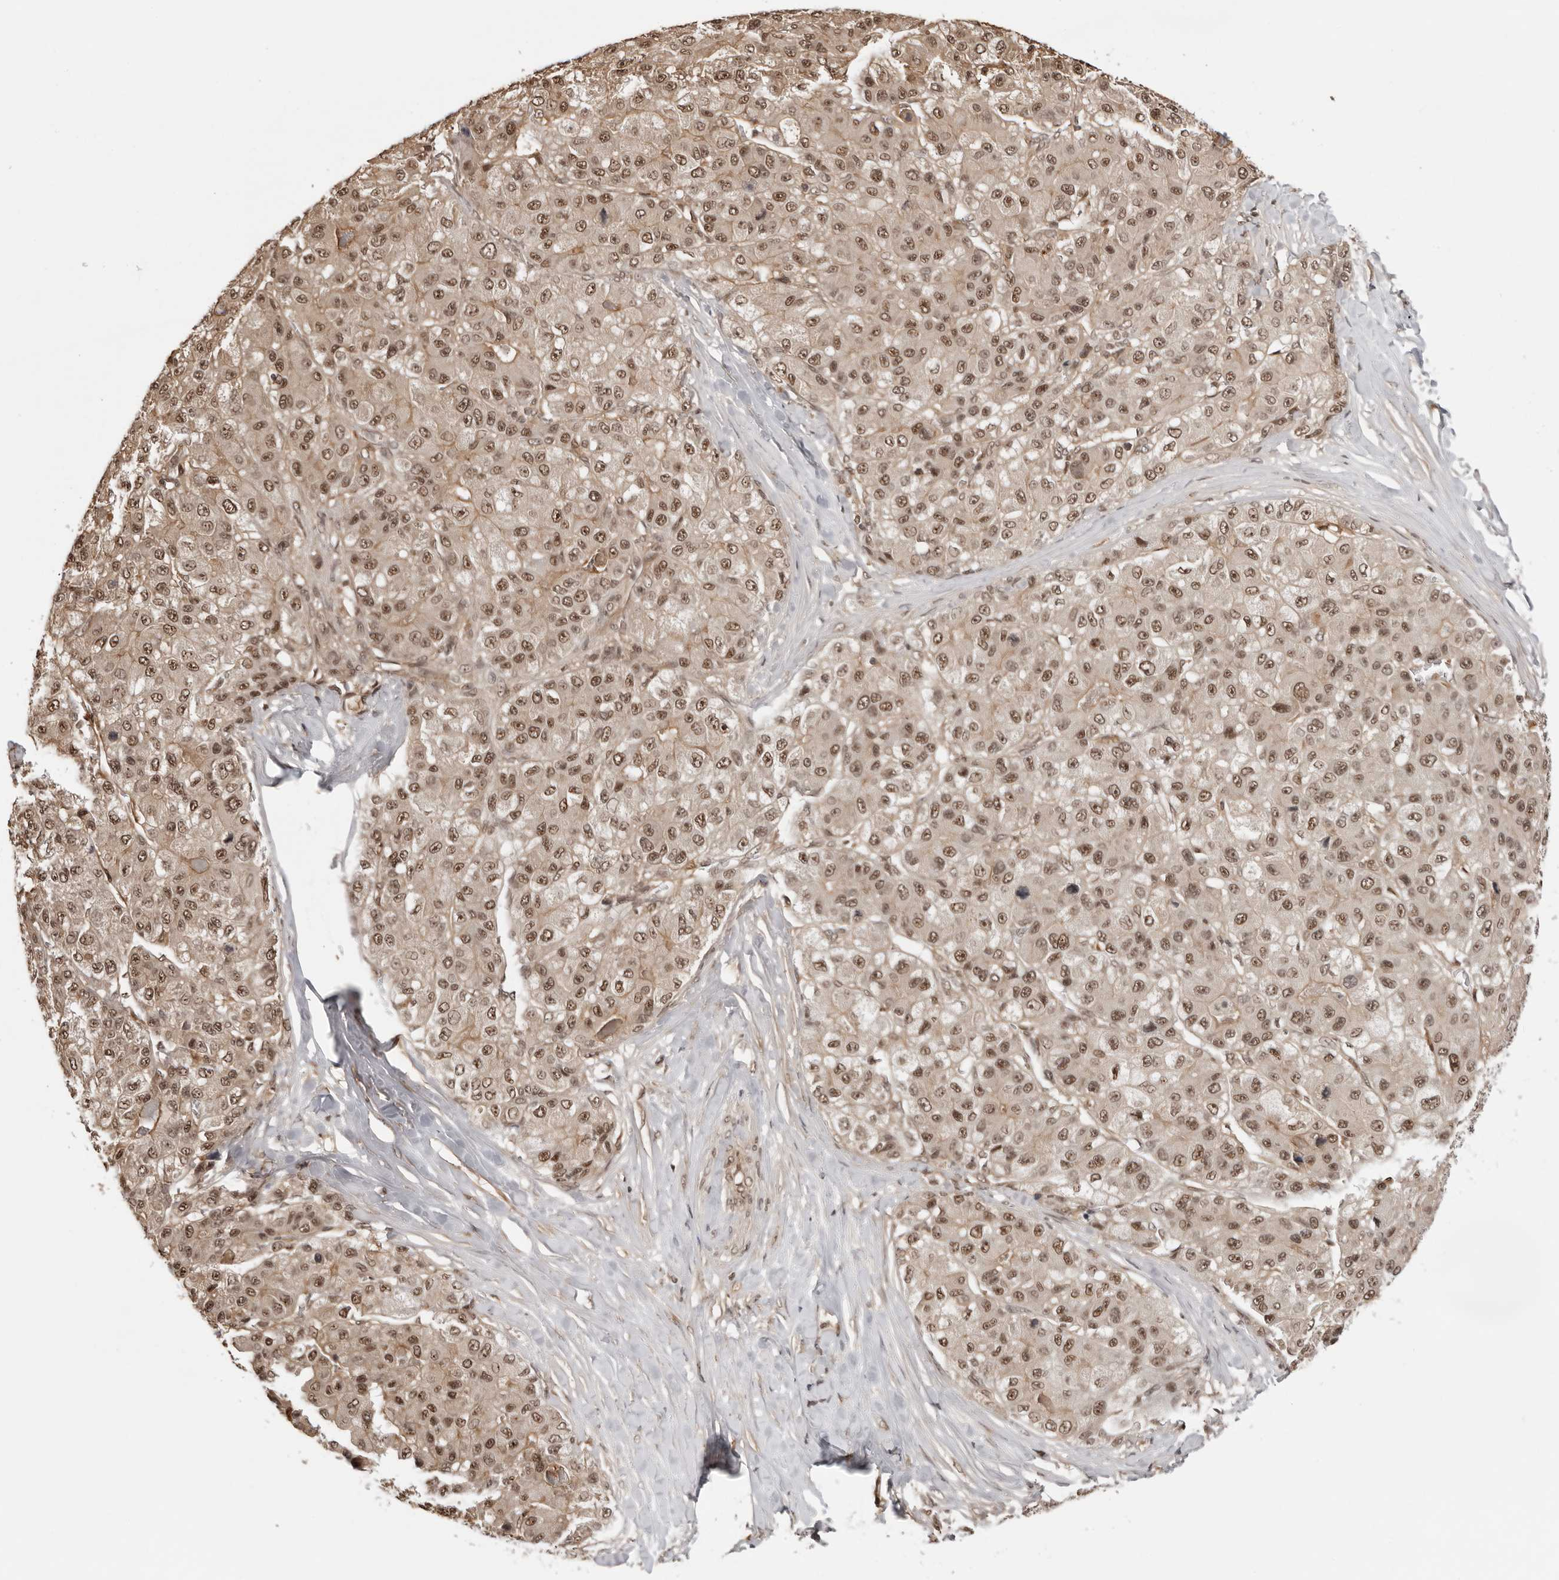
{"staining": {"intensity": "weak", "quantity": ">75%", "location": "nuclear"}, "tissue": "liver cancer", "cell_type": "Tumor cells", "image_type": "cancer", "snomed": [{"axis": "morphology", "description": "Carcinoma, Hepatocellular, NOS"}, {"axis": "topography", "description": "Liver"}], "caption": "Human liver hepatocellular carcinoma stained with a protein marker displays weak staining in tumor cells.", "gene": "SDE2", "patient": {"sex": "male", "age": 80}}